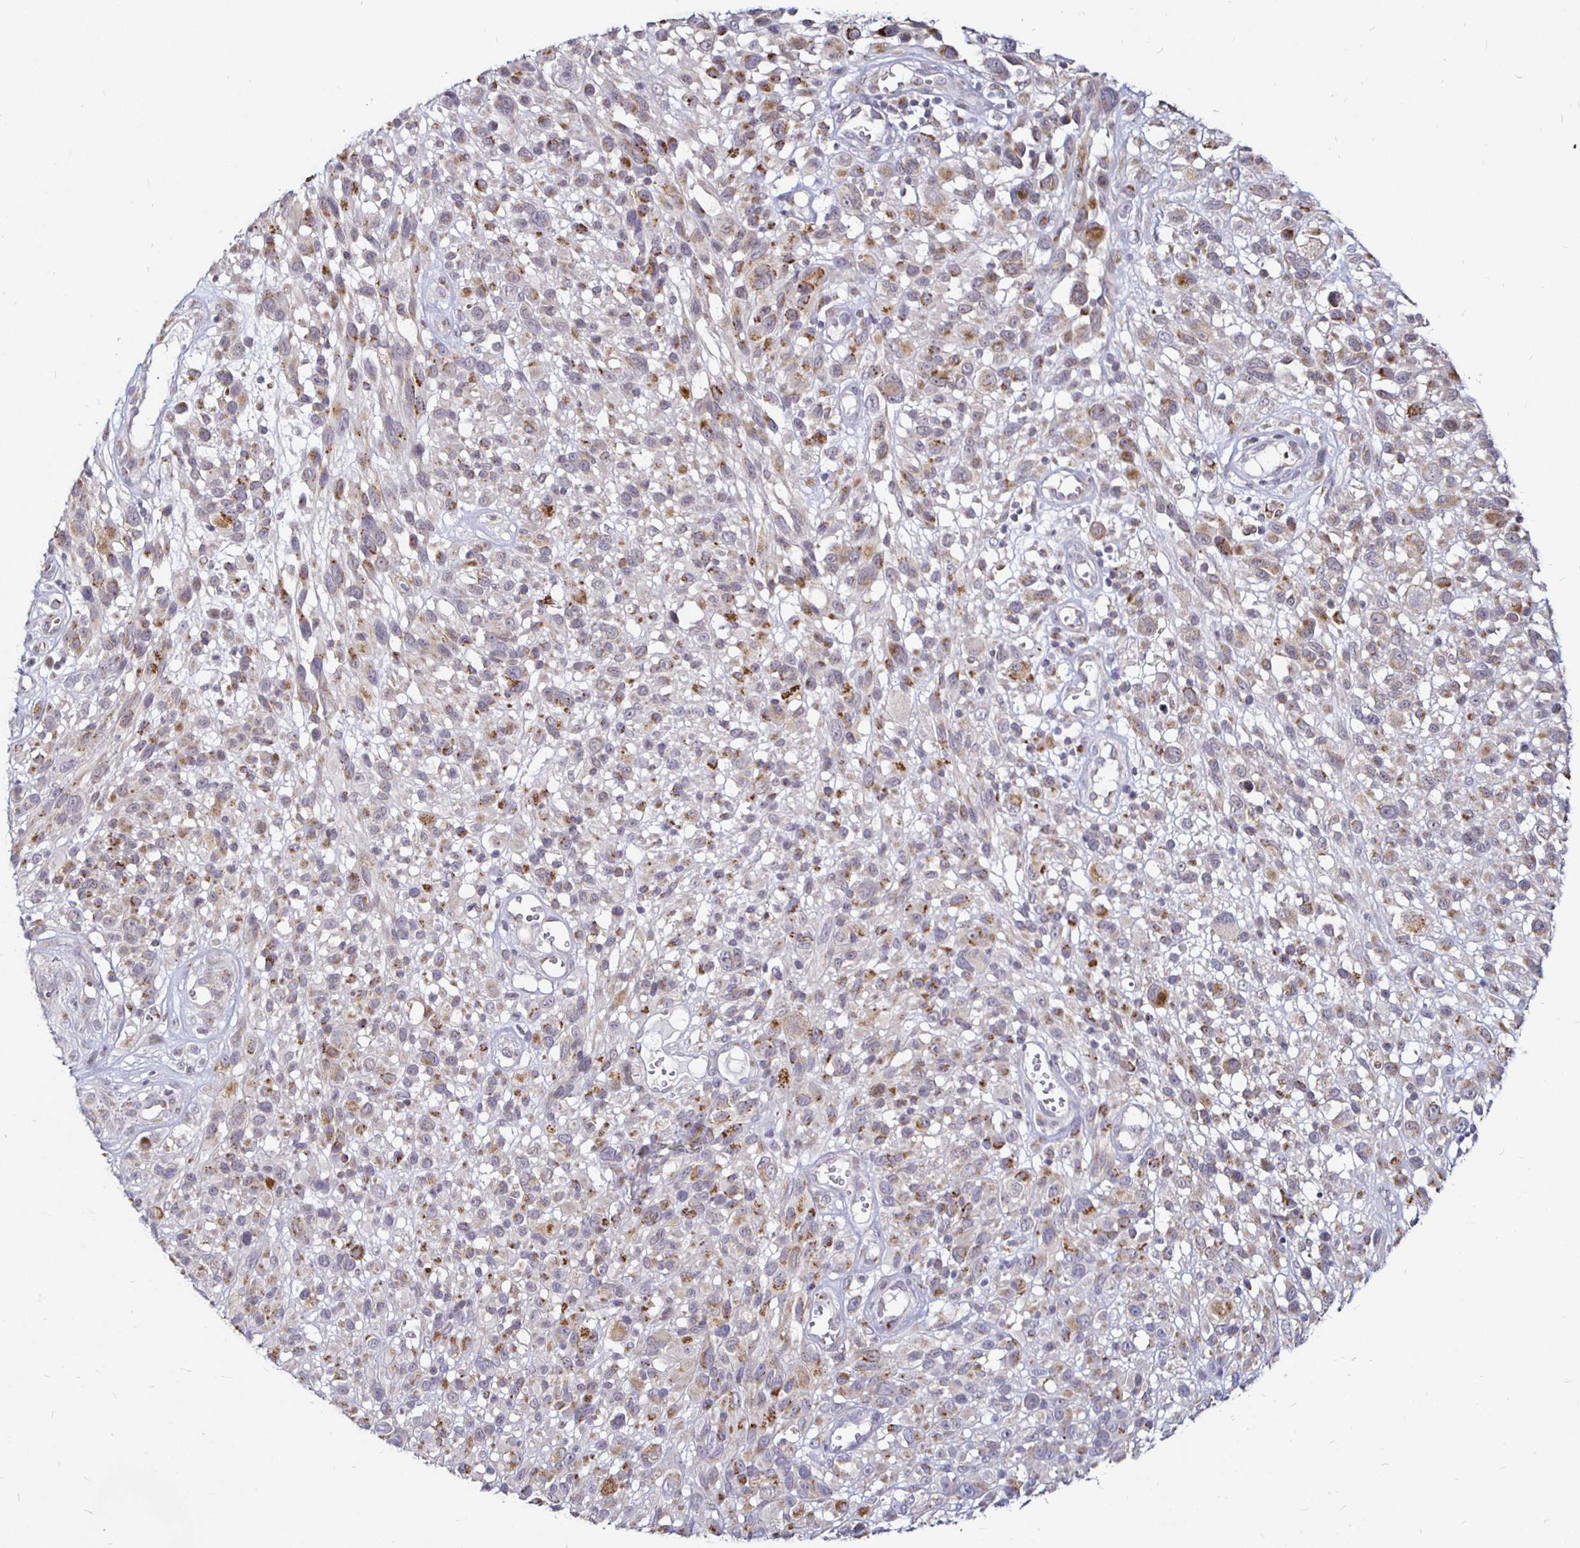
{"staining": {"intensity": "moderate", "quantity": "25%-75%", "location": "cytoplasmic/membranous"}, "tissue": "melanoma", "cell_type": "Tumor cells", "image_type": "cancer", "snomed": [{"axis": "morphology", "description": "Malignant melanoma, NOS"}, {"axis": "topography", "description": "Skin"}], "caption": "Tumor cells reveal medium levels of moderate cytoplasmic/membranous positivity in approximately 25%-75% of cells in malignant melanoma.", "gene": "ATG3", "patient": {"sex": "male", "age": 68}}